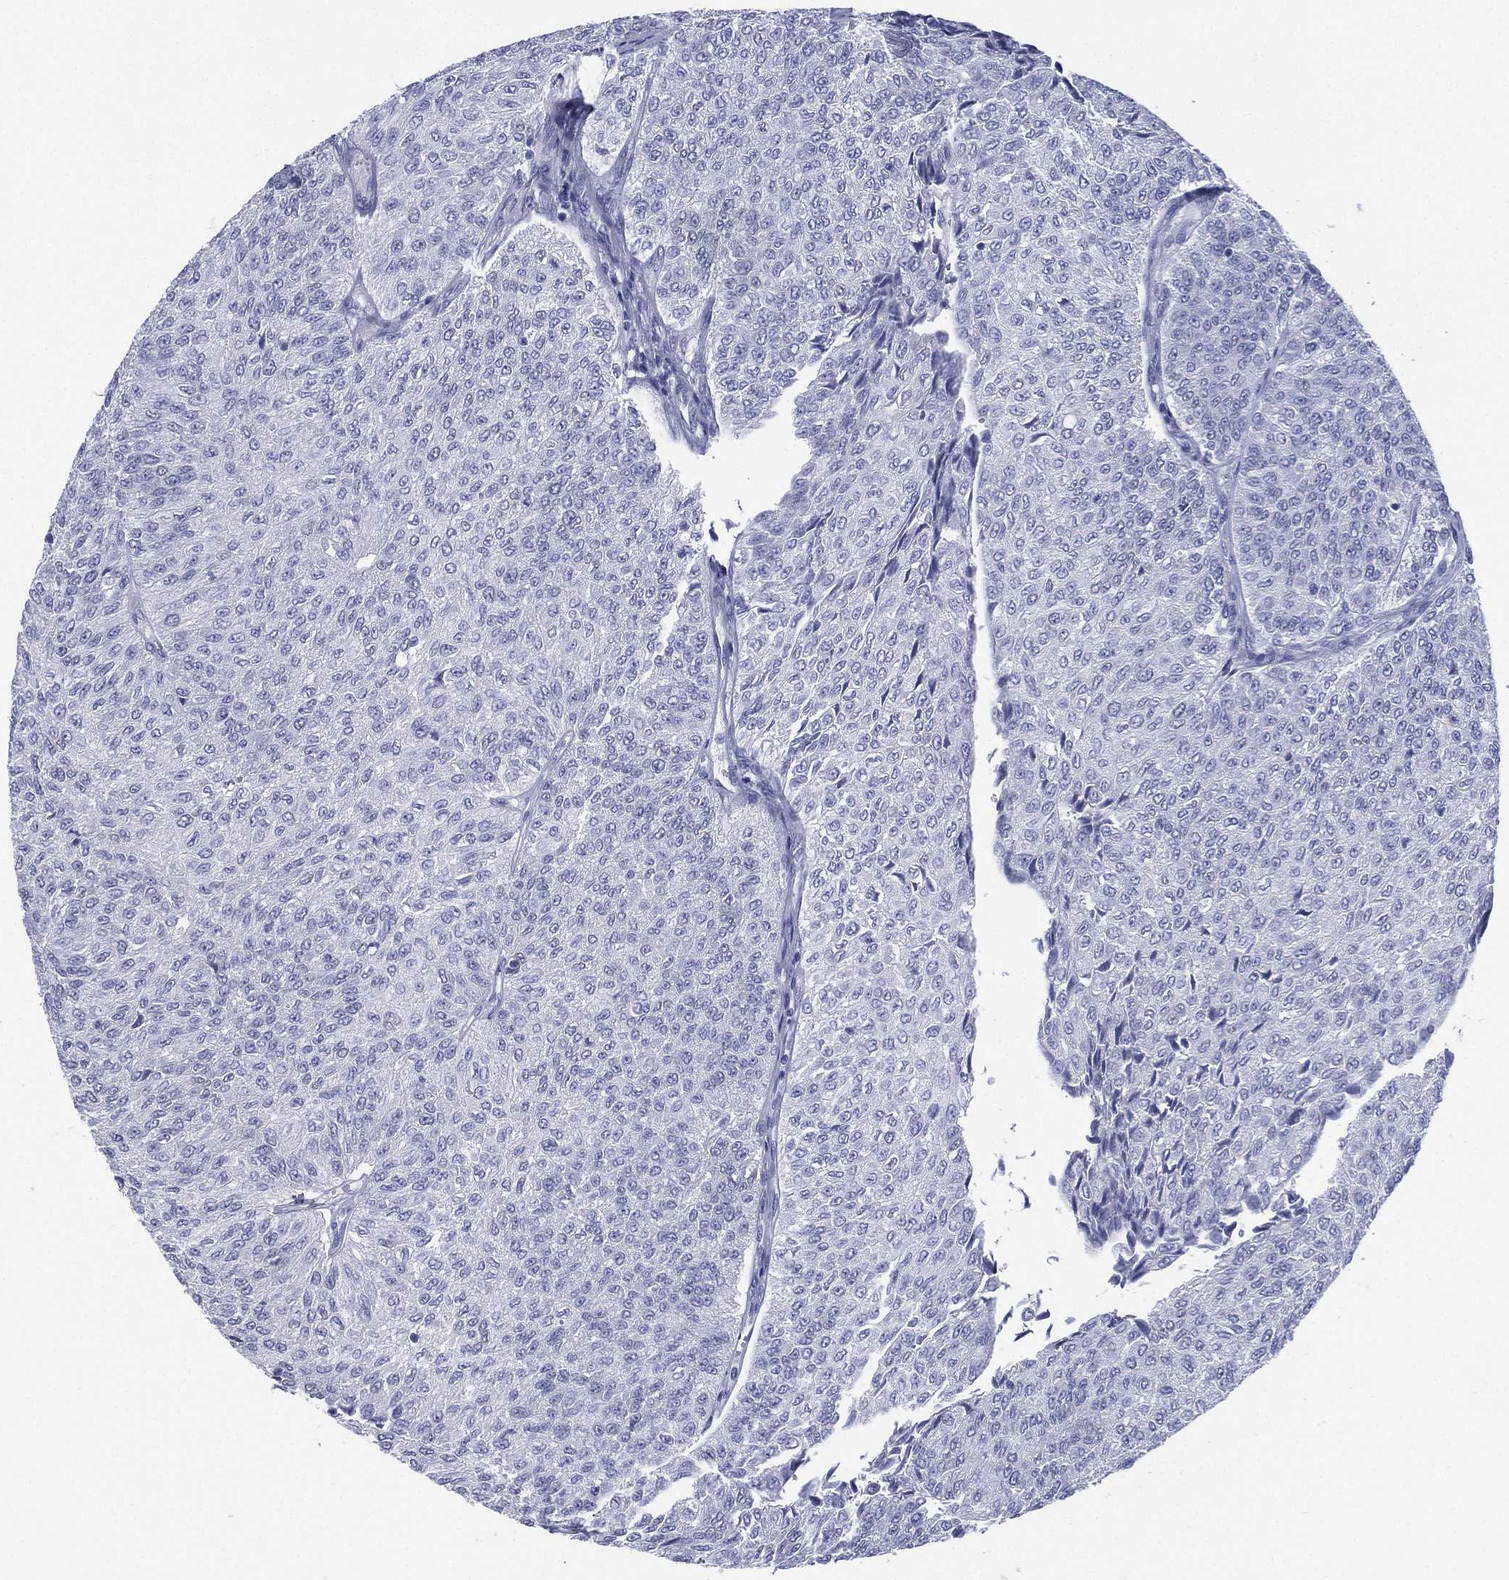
{"staining": {"intensity": "negative", "quantity": "none", "location": "none"}, "tissue": "urothelial cancer", "cell_type": "Tumor cells", "image_type": "cancer", "snomed": [{"axis": "morphology", "description": "Urothelial carcinoma, Low grade"}, {"axis": "topography", "description": "Urinary bladder"}], "caption": "Immunohistochemistry (IHC) of human urothelial cancer reveals no staining in tumor cells.", "gene": "RSPH4A", "patient": {"sex": "male", "age": 78}}